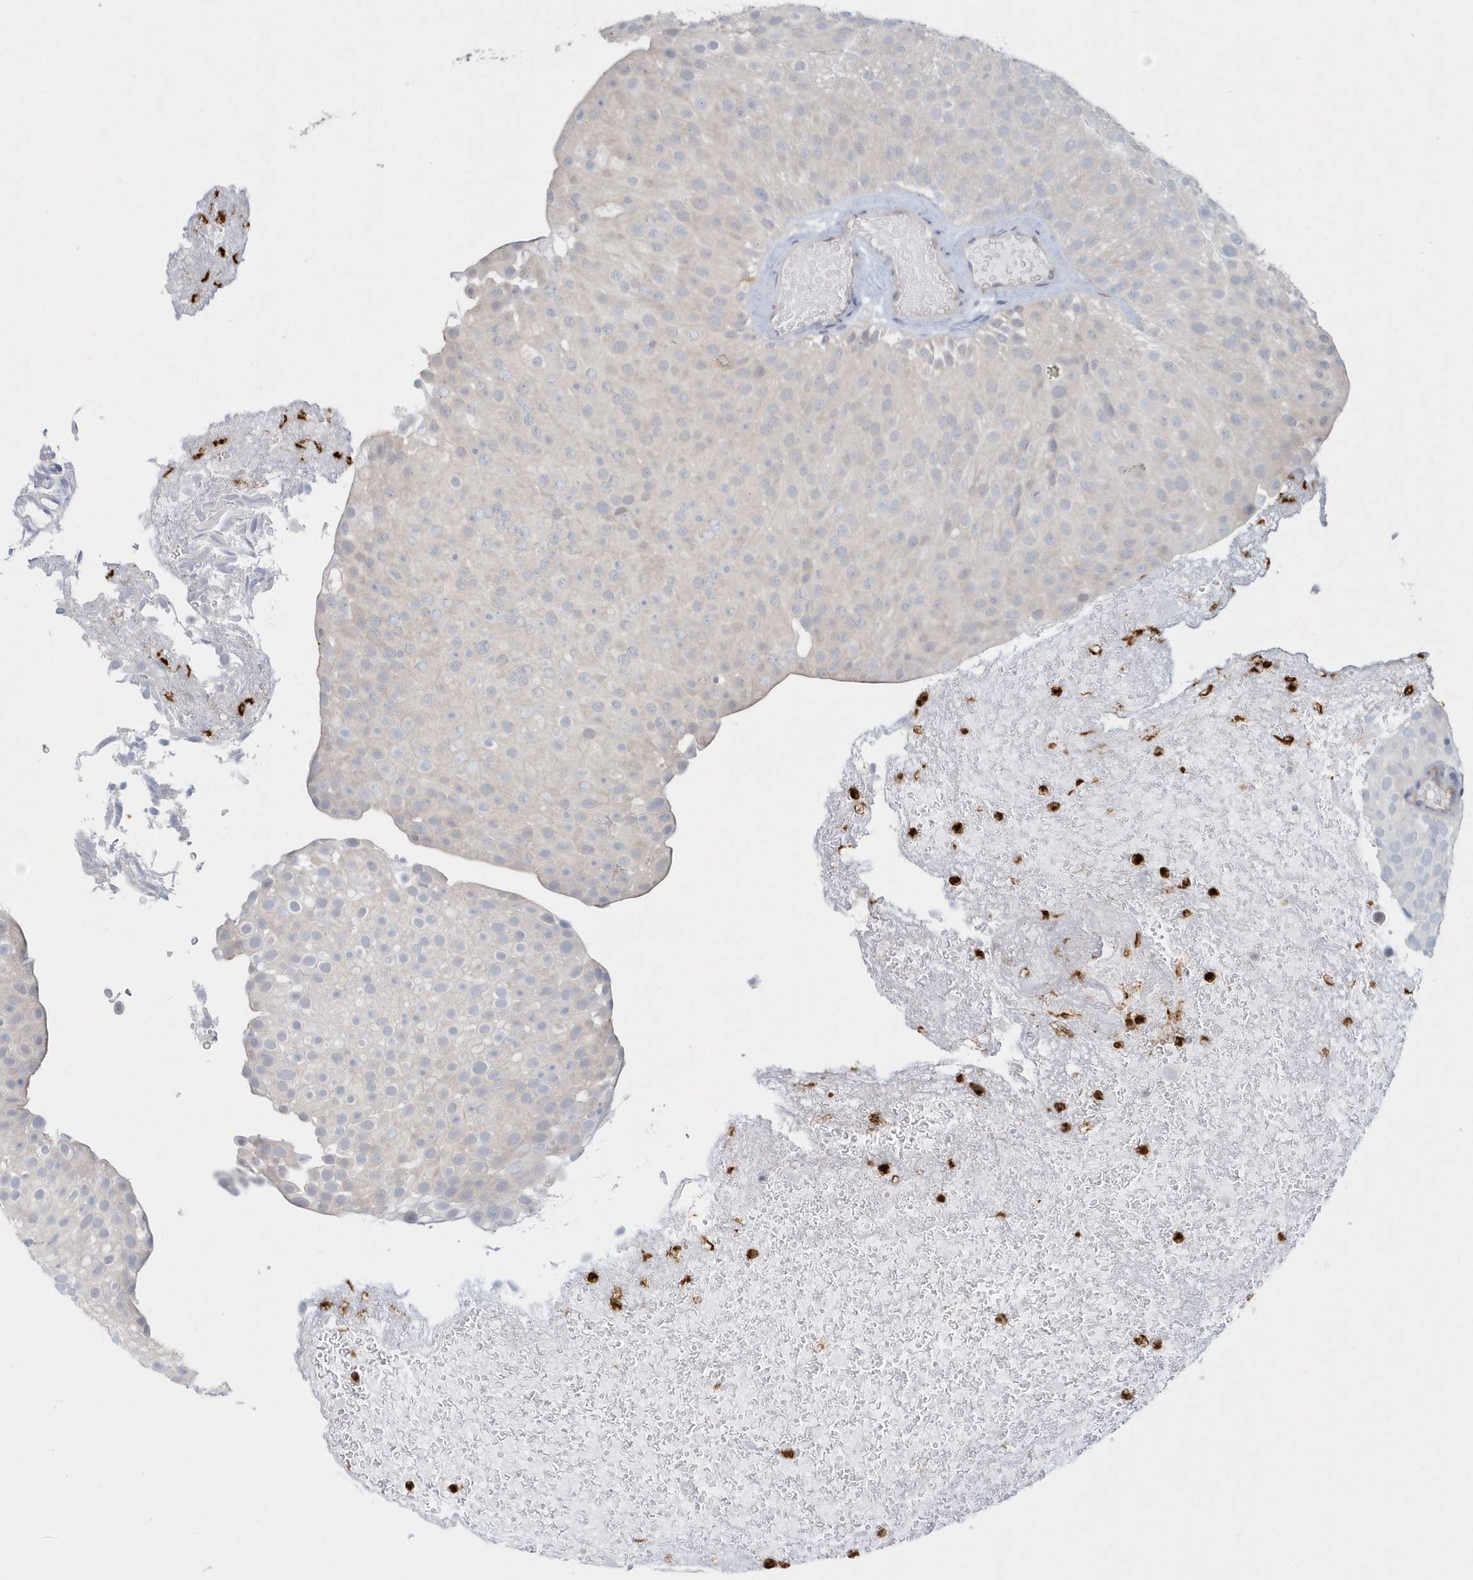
{"staining": {"intensity": "negative", "quantity": "none", "location": "none"}, "tissue": "urothelial cancer", "cell_type": "Tumor cells", "image_type": "cancer", "snomed": [{"axis": "morphology", "description": "Urothelial carcinoma, Low grade"}, {"axis": "topography", "description": "Urinary bladder"}], "caption": "The immunohistochemistry (IHC) micrograph has no significant expression in tumor cells of urothelial cancer tissue. (Brightfield microscopy of DAB (3,3'-diaminobenzidine) immunohistochemistry at high magnification).", "gene": "RNF7", "patient": {"sex": "male", "age": 78}}